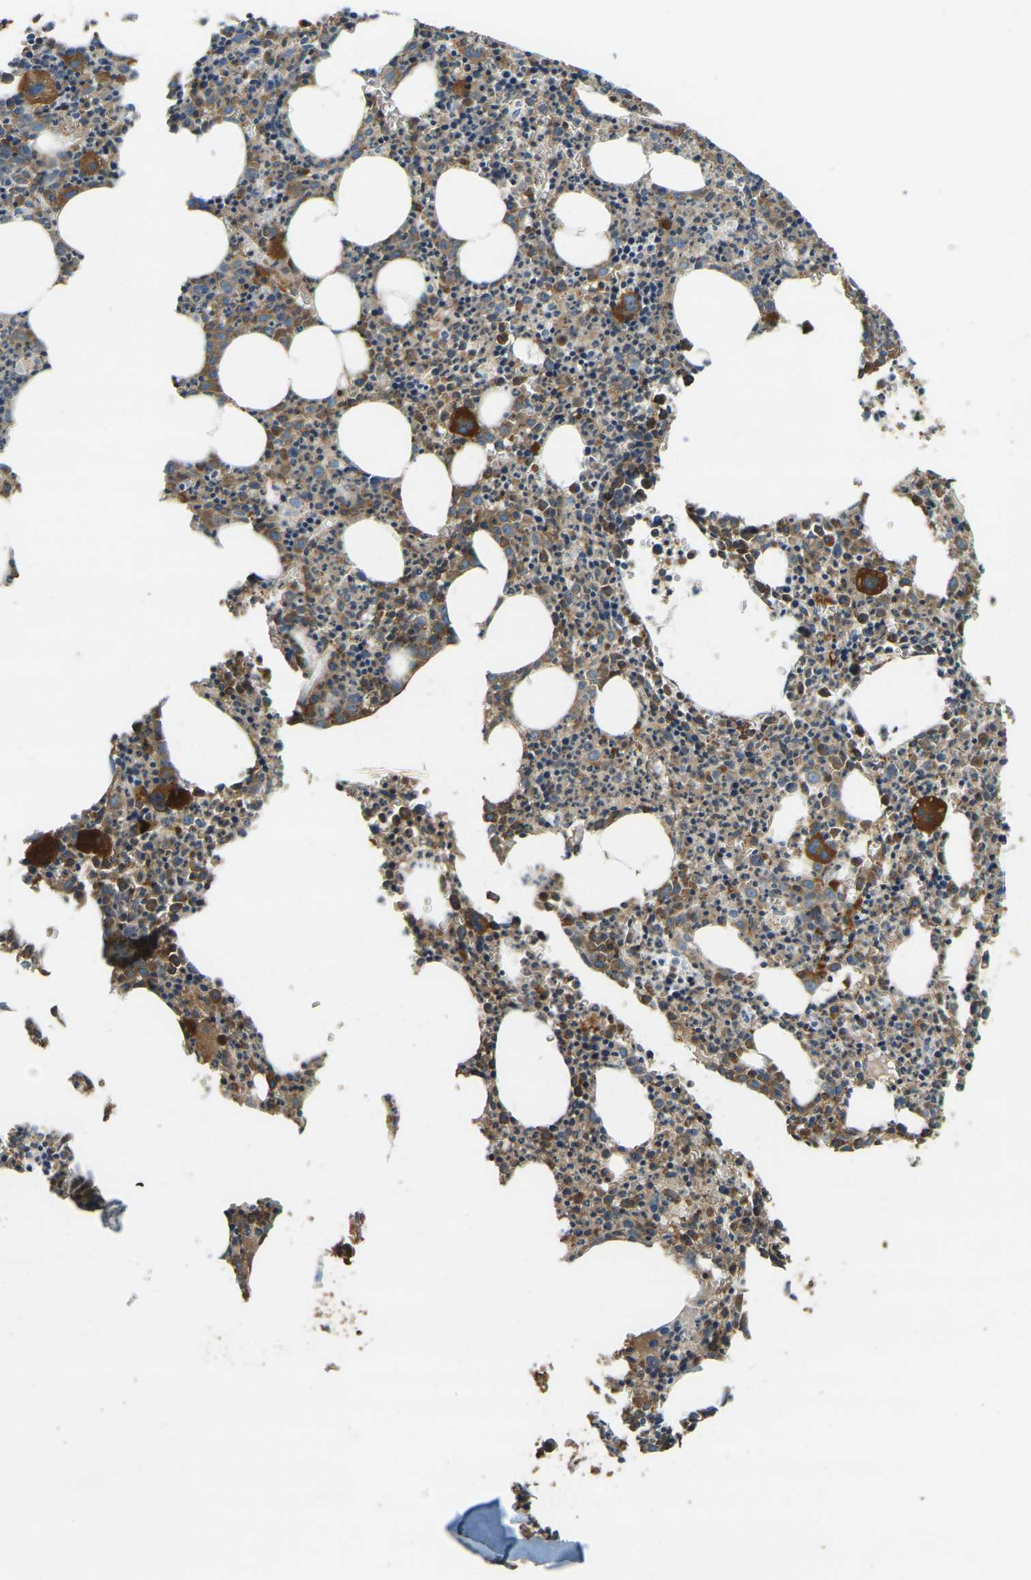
{"staining": {"intensity": "strong", "quantity": "25%-75%", "location": "cytoplasmic/membranous"}, "tissue": "bone marrow", "cell_type": "Hematopoietic cells", "image_type": "normal", "snomed": [{"axis": "morphology", "description": "Normal tissue, NOS"}, {"axis": "morphology", "description": "Inflammation, NOS"}, {"axis": "topography", "description": "Bone marrow"}], "caption": "This is a photomicrograph of immunohistochemistry staining of normal bone marrow, which shows strong positivity in the cytoplasmic/membranous of hematopoietic cells.", "gene": "ERGIC1", "patient": {"sex": "male", "age": 31}}